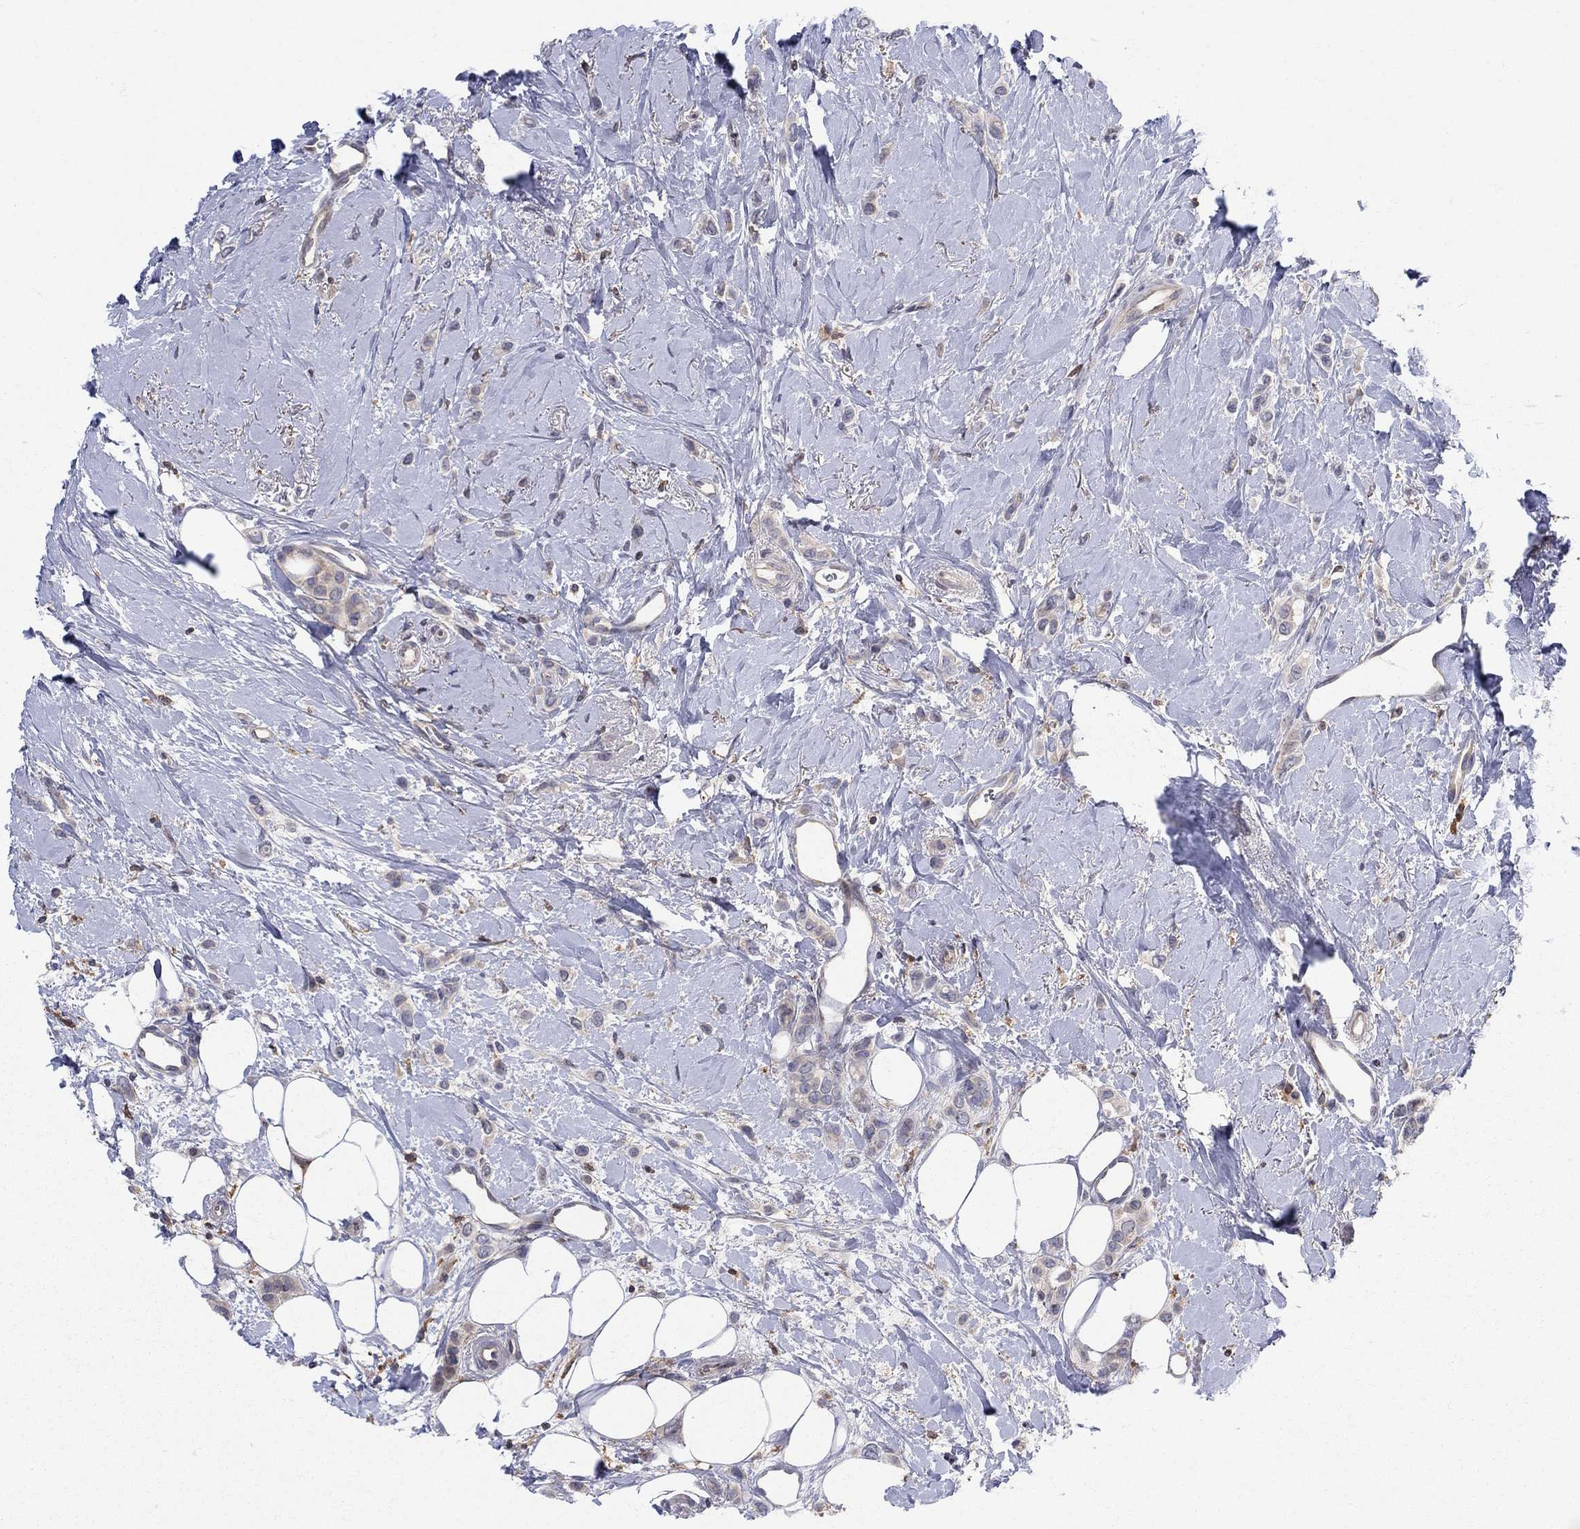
{"staining": {"intensity": "negative", "quantity": "none", "location": "none"}, "tissue": "breast cancer", "cell_type": "Tumor cells", "image_type": "cancer", "snomed": [{"axis": "morphology", "description": "Lobular carcinoma"}, {"axis": "topography", "description": "Breast"}], "caption": "A histopathology image of breast lobular carcinoma stained for a protein demonstrates no brown staining in tumor cells. (Brightfield microscopy of DAB (3,3'-diaminobenzidine) IHC at high magnification).", "gene": "ZNHIT3", "patient": {"sex": "female", "age": 66}}